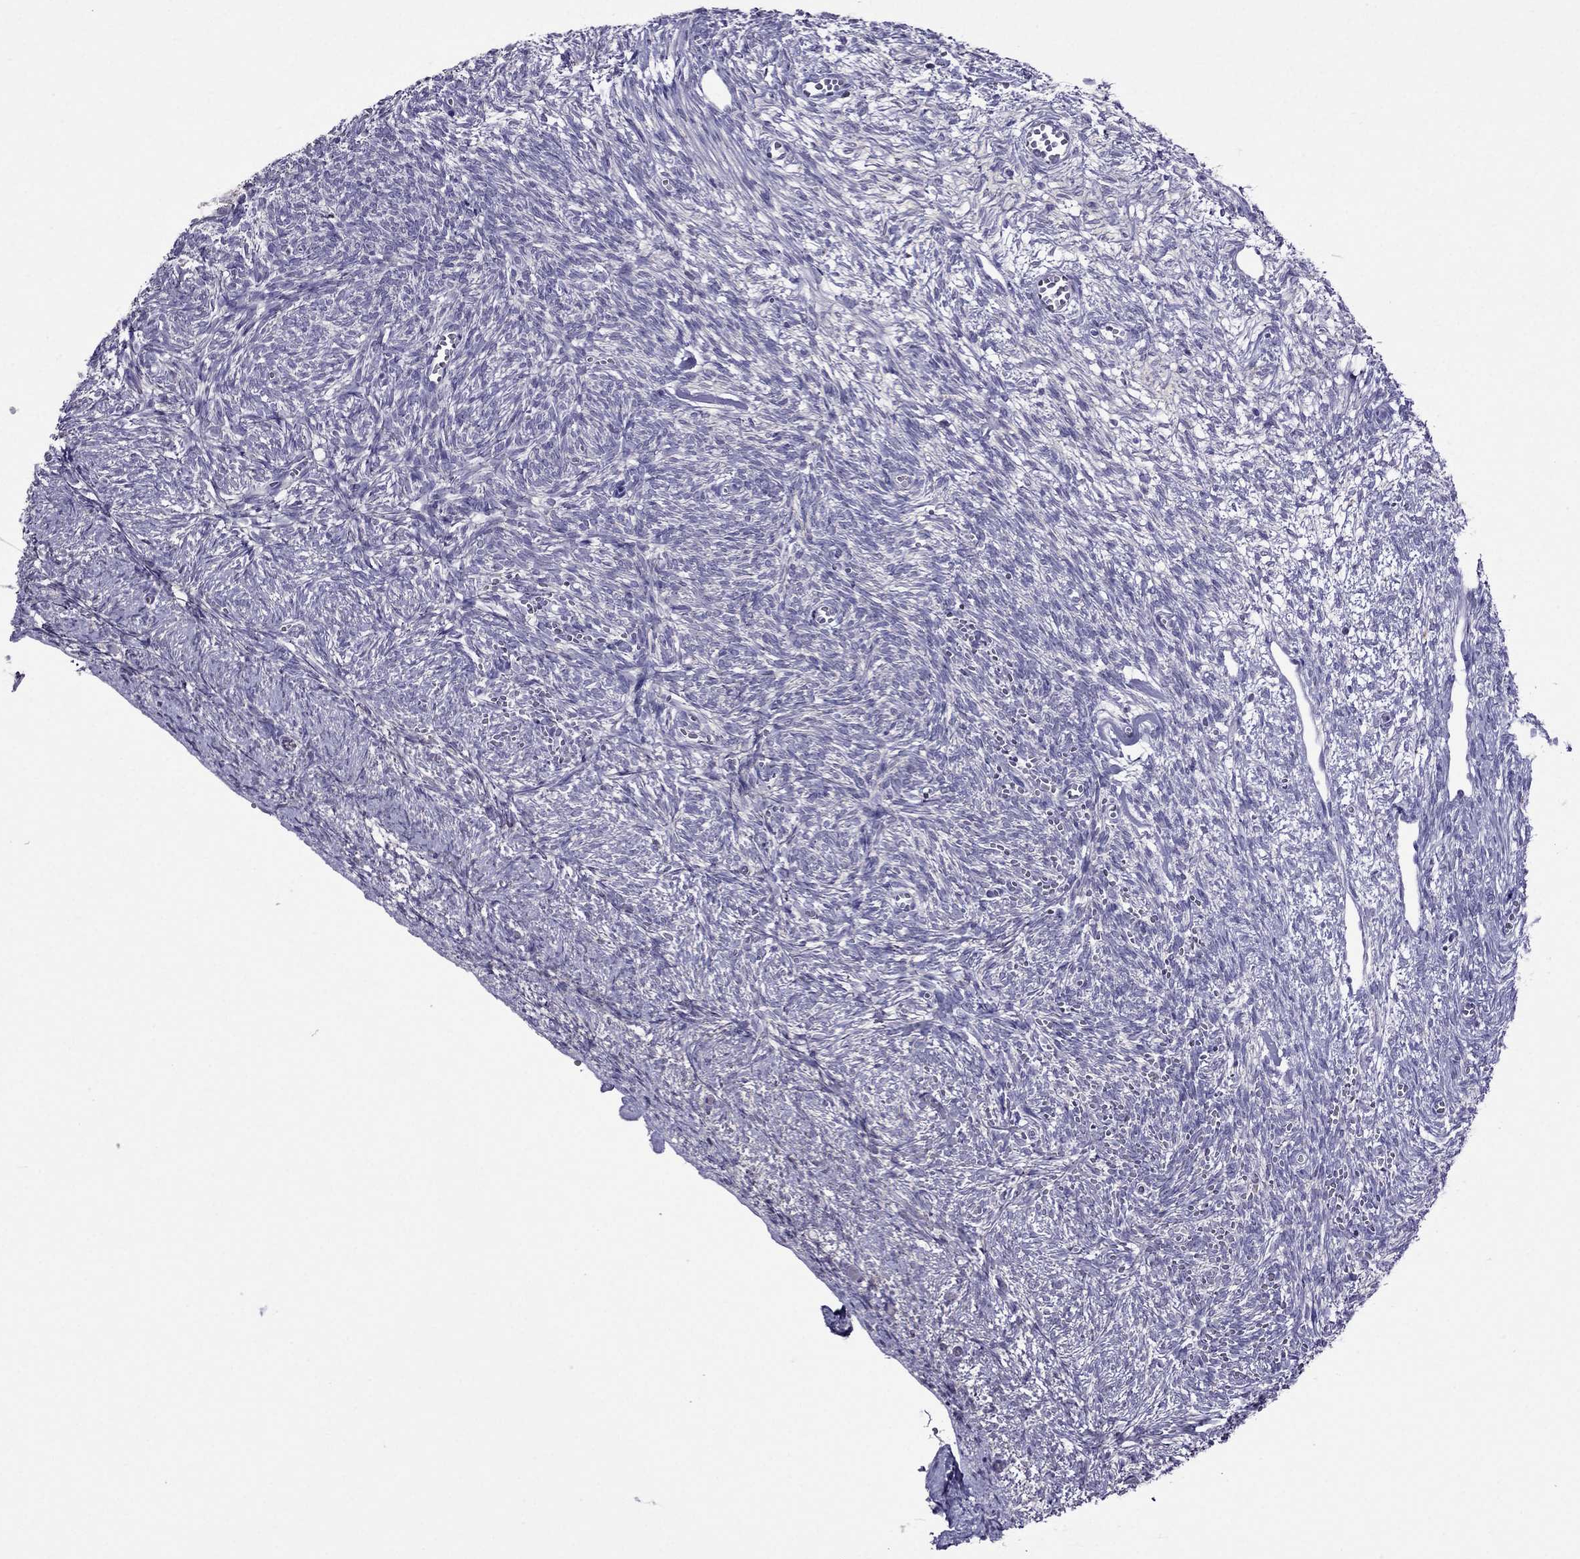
{"staining": {"intensity": "moderate", "quantity": ">75%", "location": "cytoplasmic/membranous"}, "tissue": "ovary", "cell_type": "Follicle cells", "image_type": "normal", "snomed": [{"axis": "morphology", "description": "Normal tissue, NOS"}, {"axis": "topography", "description": "Ovary"}], "caption": "Immunohistochemistry (IHC) of benign human ovary shows medium levels of moderate cytoplasmic/membranous expression in about >75% of follicle cells.", "gene": "SPTBN4", "patient": {"sex": "female", "age": 43}}